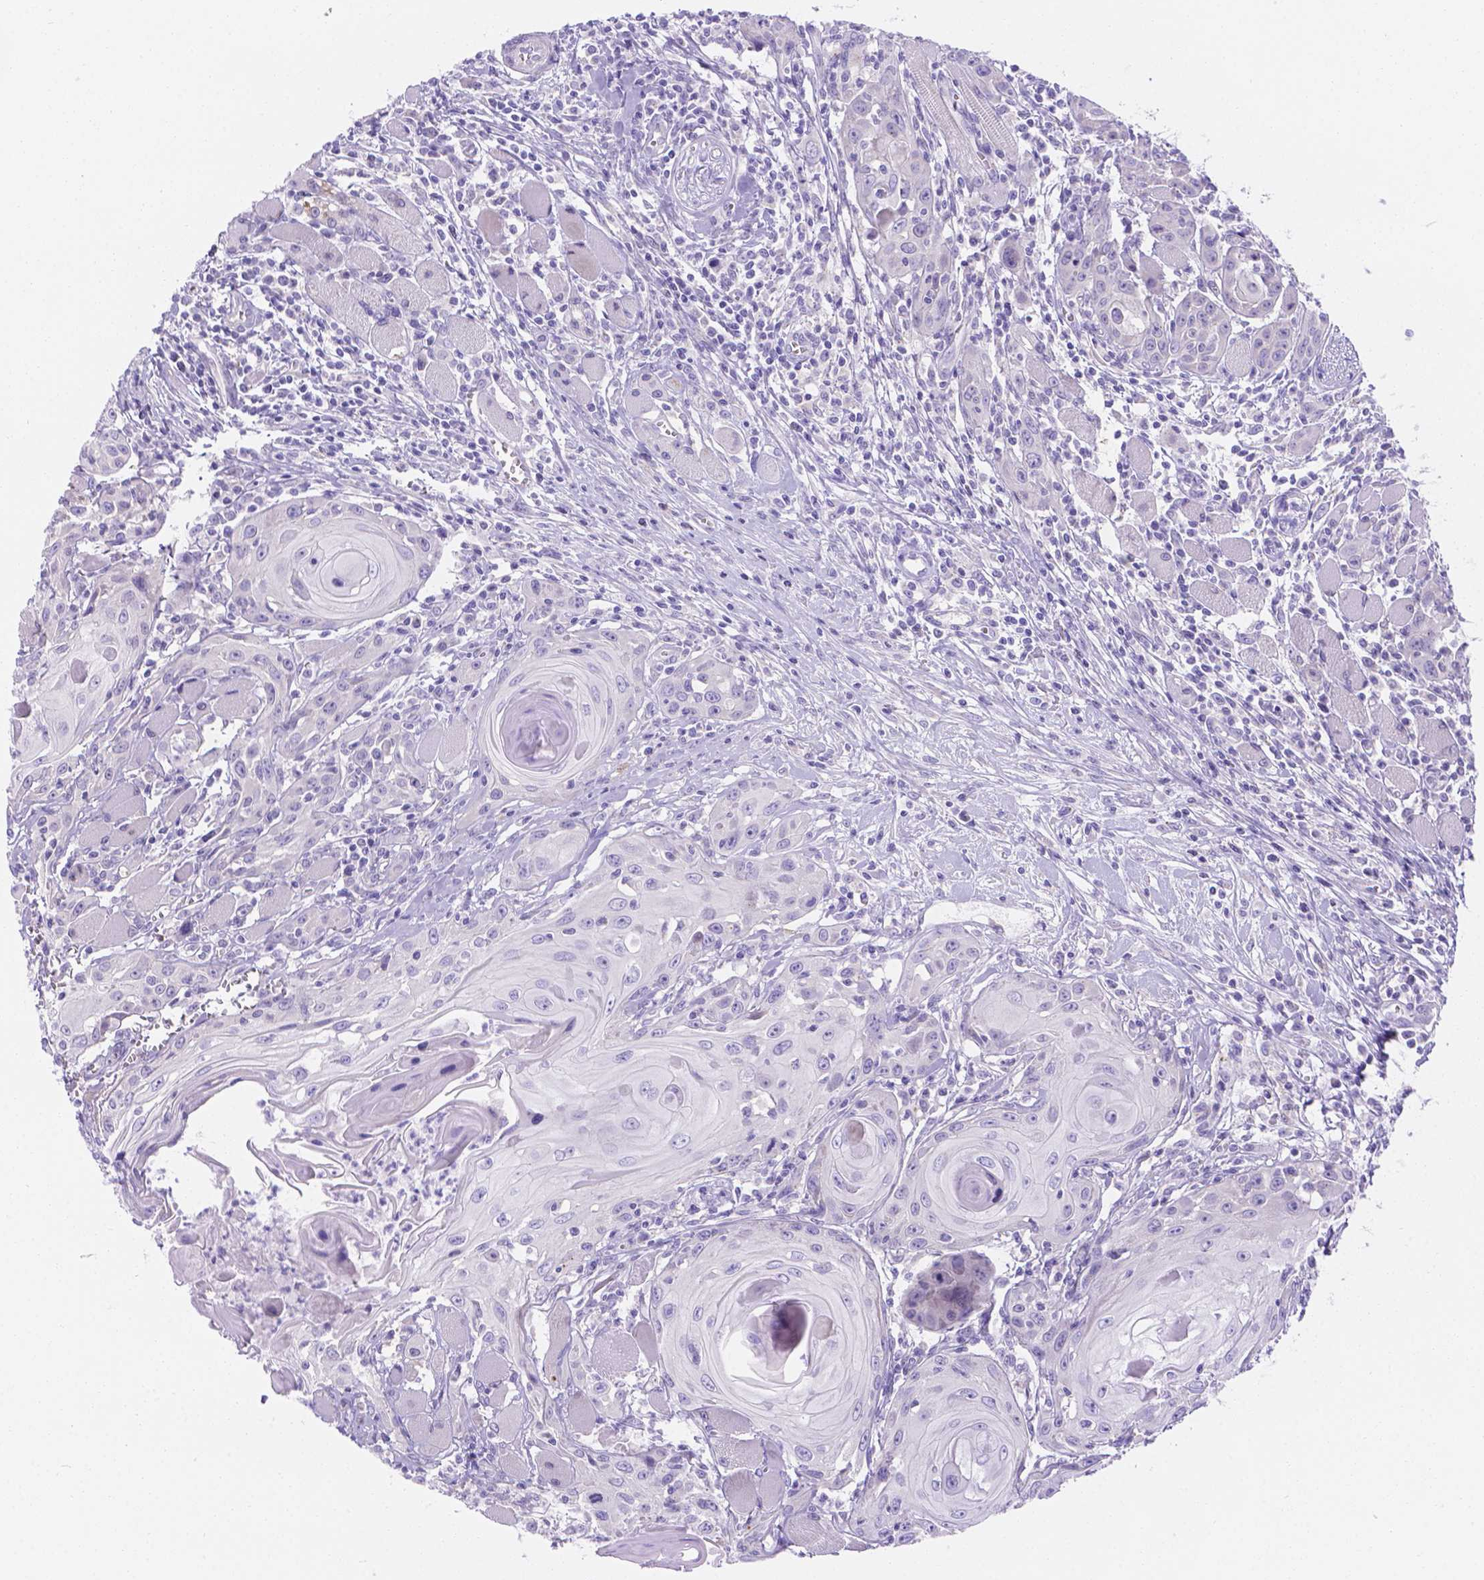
{"staining": {"intensity": "negative", "quantity": "none", "location": "none"}, "tissue": "head and neck cancer", "cell_type": "Tumor cells", "image_type": "cancer", "snomed": [{"axis": "morphology", "description": "Squamous cell carcinoma, NOS"}, {"axis": "topography", "description": "Head-Neck"}], "caption": "Head and neck squamous cell carcinoma stained for a protein using immunohistochemistry reveals no staining tumor cells.", "gene": "MLN", "patient": {"sex": "female", "age": 80}}